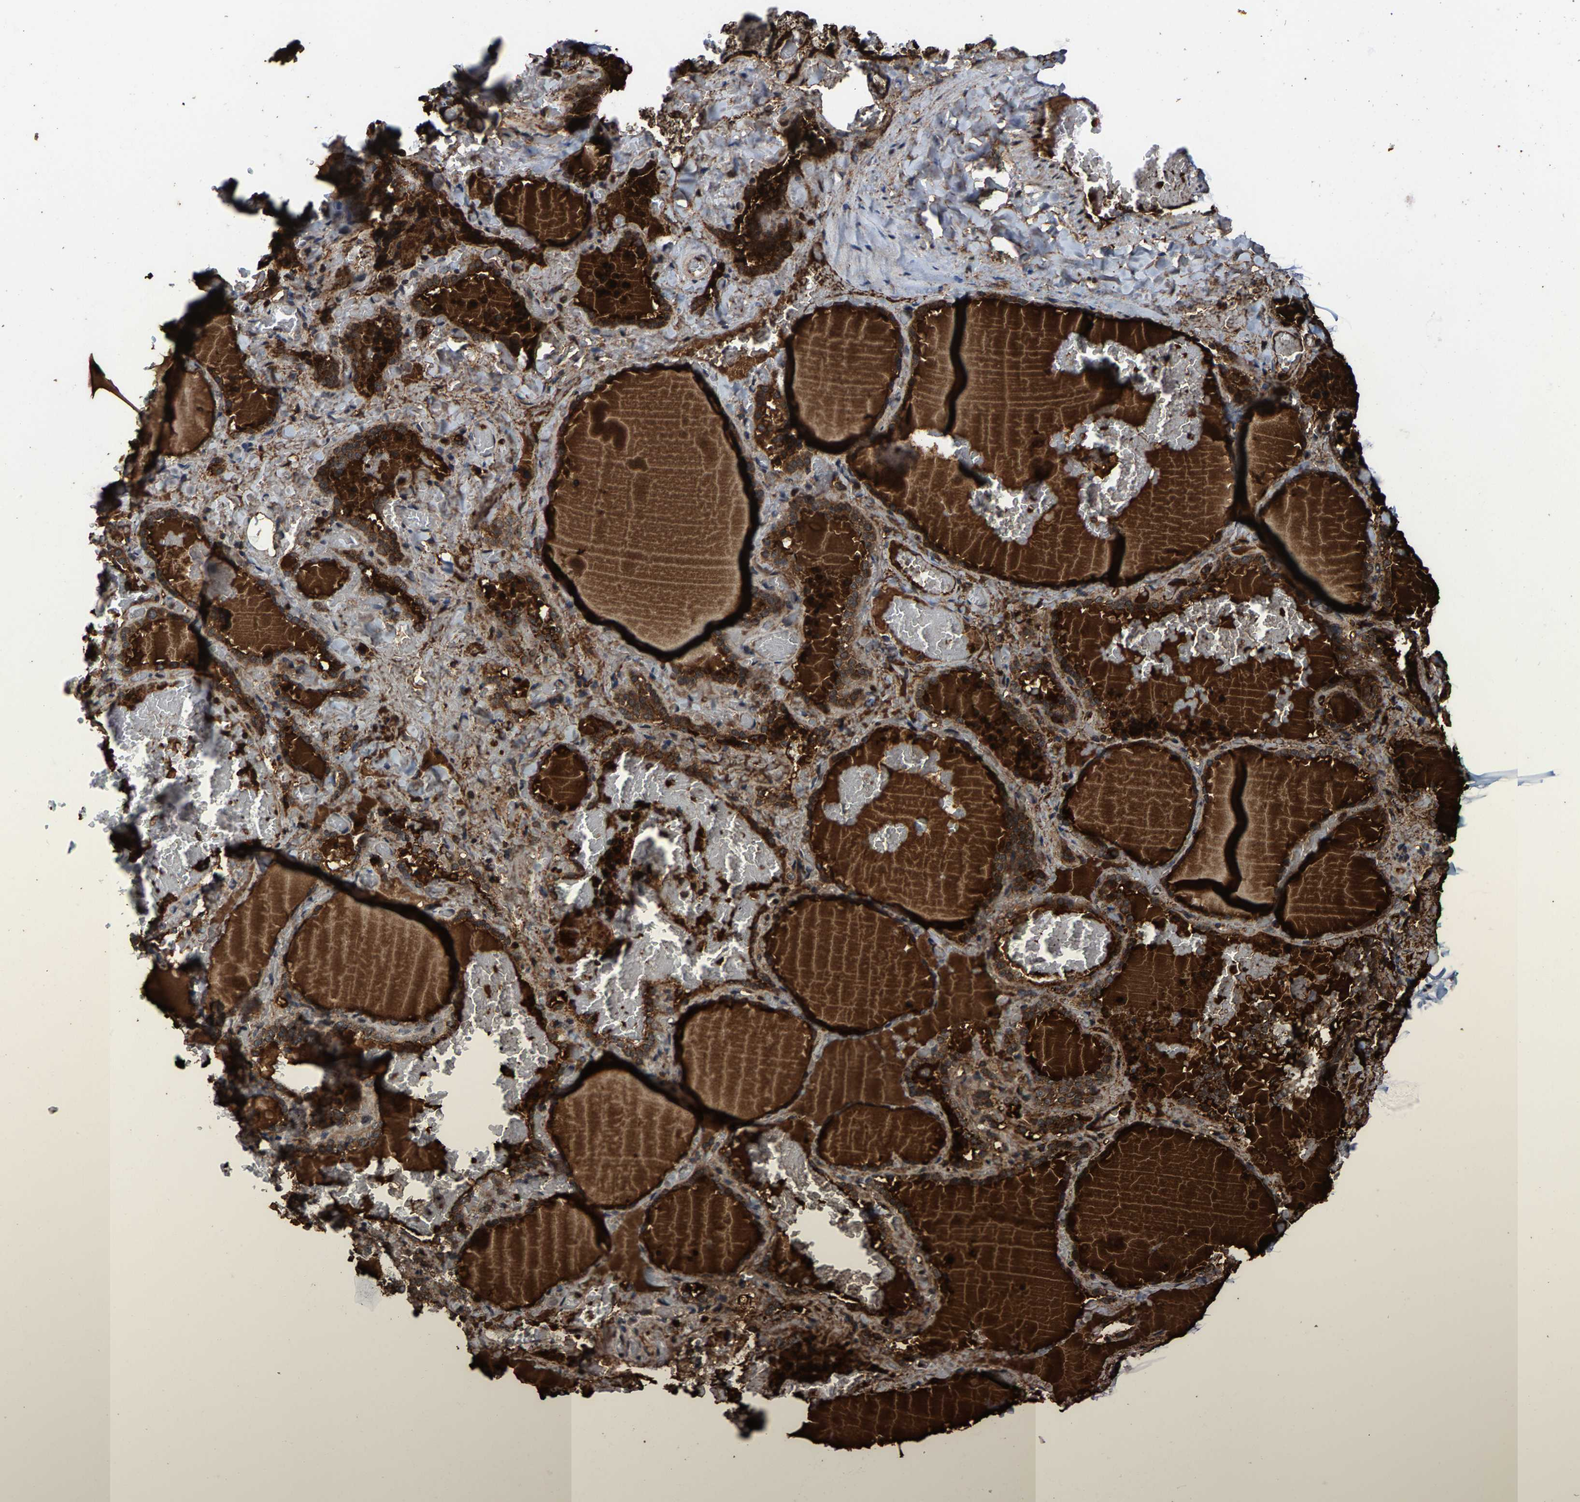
{"staining": {"intensity": "strong", "quantity": ">75%", "location": "cytoplasmic/membranous"}, "tissue": "thyroid gland", "cell_type": "Glandular cells", "image_type": "normal", "snomed": [{"axis": "morphology", "description": "Normal tissue, NOS"}, {"axis": "topography", "description": "Thyroid gland"}], "caption": "The immunohistochemical stain labels strong cytoplasmic/membranous expression in glandular cells of normal thyroid gland. (DAB (3,3'-diaminobenzidine) IHC, brown staining for protein, blue staining for nuclei).", "gene": "HAUS6", "patient": {"sex": "female", "age": 22}}